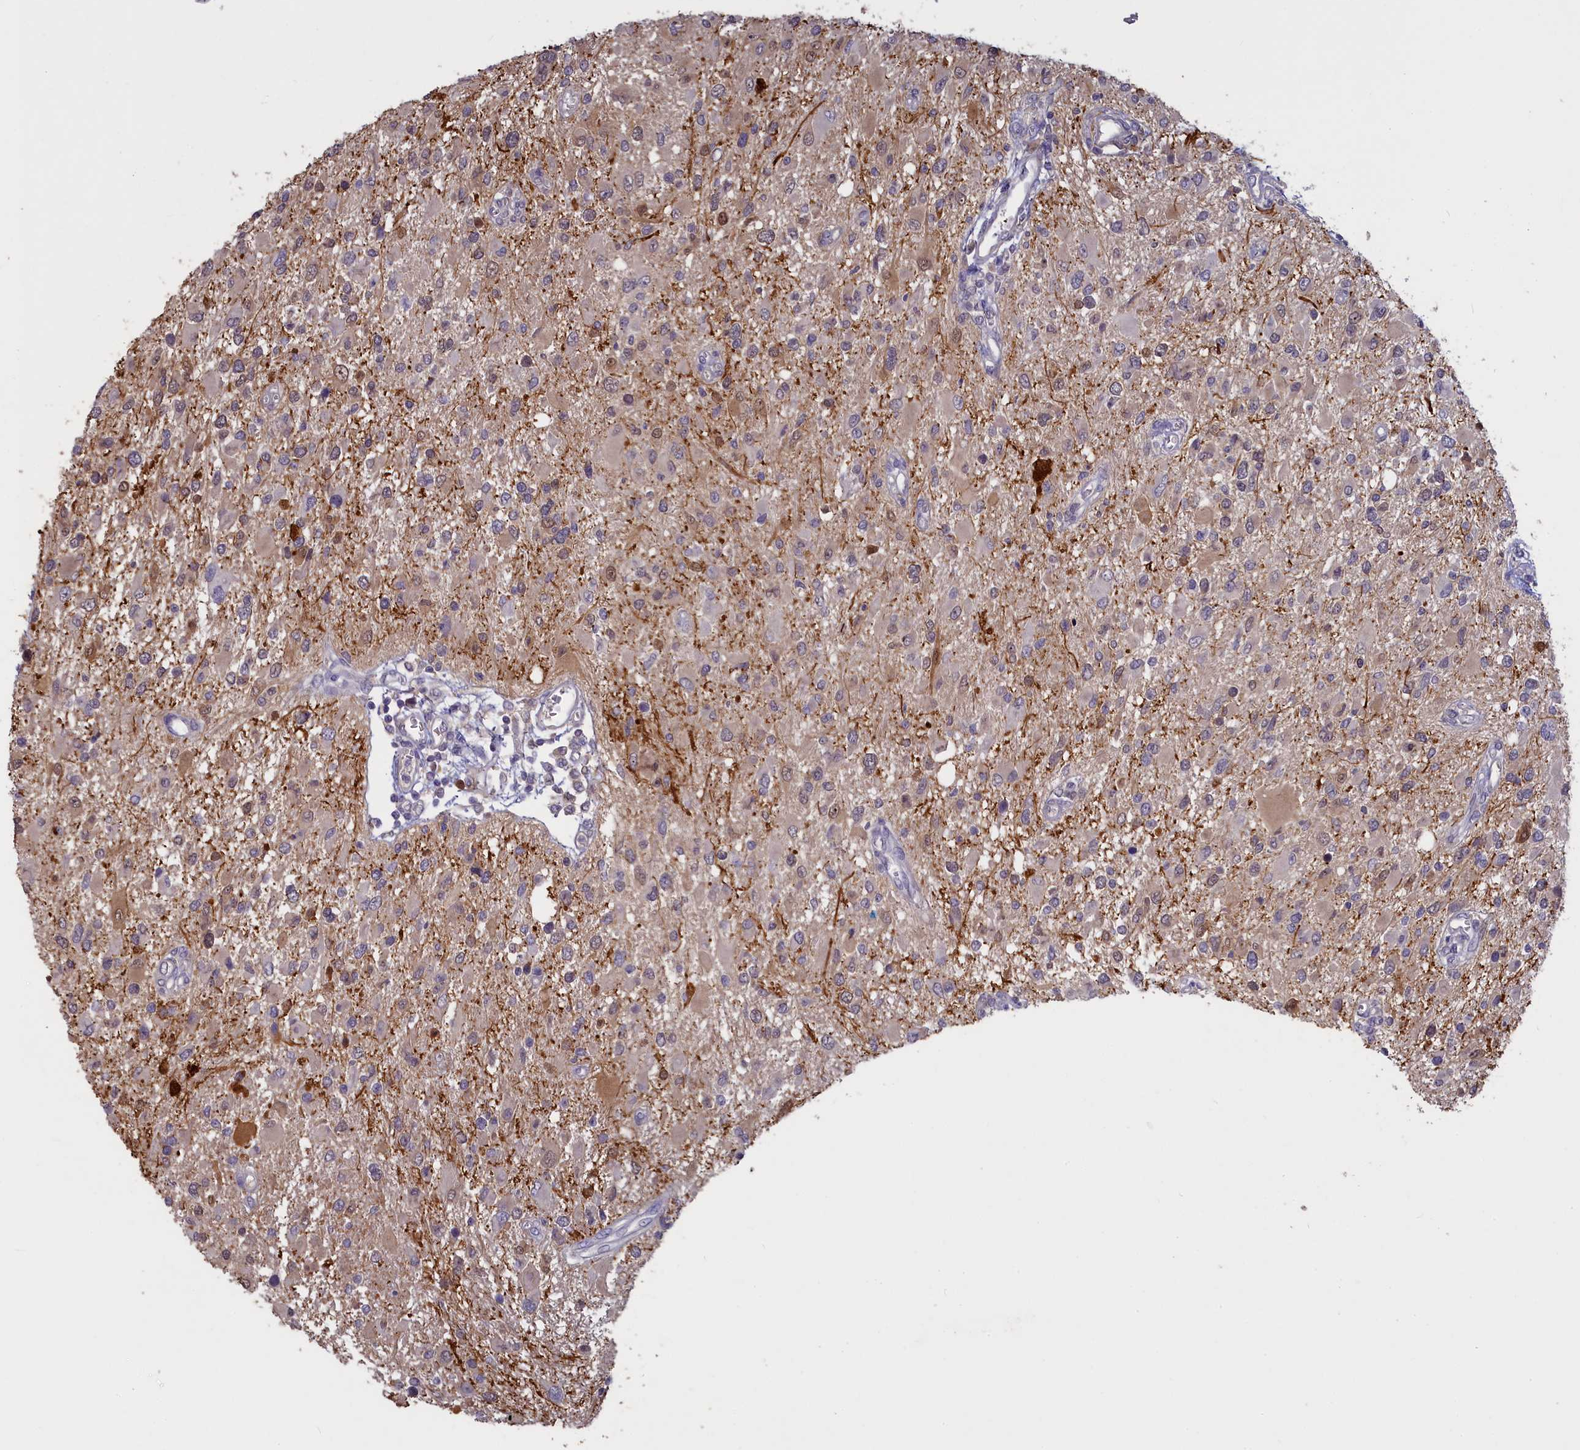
{"staining": {"intensity": "moderate", "quantity": "<25%", "location": "nuclear"}, "tissue": "glioma", "cell_type": "Tumor cells", "image_type": "cancer", "snomed": [{"axis": "morphology", "description": "Glioma, malignant, High grade"}, {"axis": "topography", "description": "Brain"}], "caption": "A high-resolution image shows immunohistochemistry (IHC) staining of malignant glioma (high-grade), which demonstrates moderate nuclear staining in about <25% of tumor cells.", "gene": "UCHL3", "patient": {"sex": "male", "age": 53}}